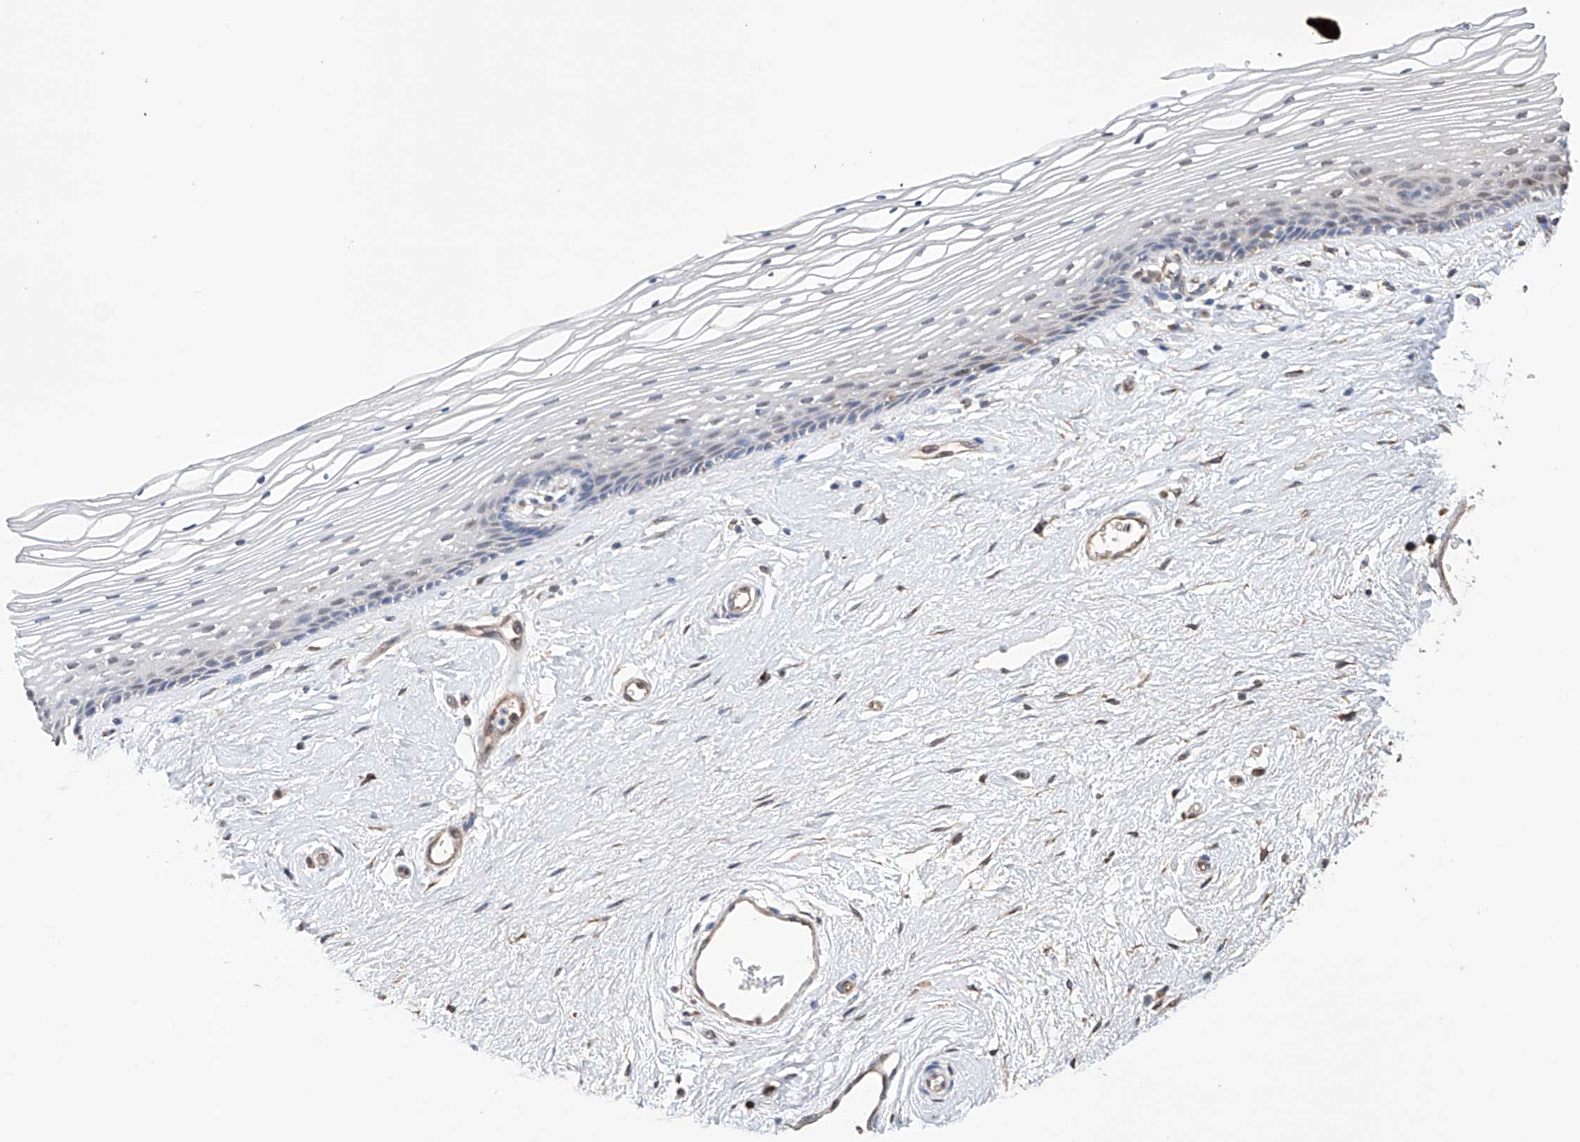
{"staining": {"intensity": "negative", "quantity": "none", "location": "none"}, "tissue": "vagina", "cell_type": "Squamous epithelial cells", "image_type": "normal", "snomed": [{"axis": "morphology", "description": "Normal tissue, NOS"}, {"axis": "topography", "description": "Vagina"}], "caption": "The micrograph reveals no staining of squamous epithelial cells in unremarkable vagina. (Immunohistochemistry, brightfield microscopy, high magnification).", "gene": "AFG1L", "patient": {"sex": "female", "age": 46}}